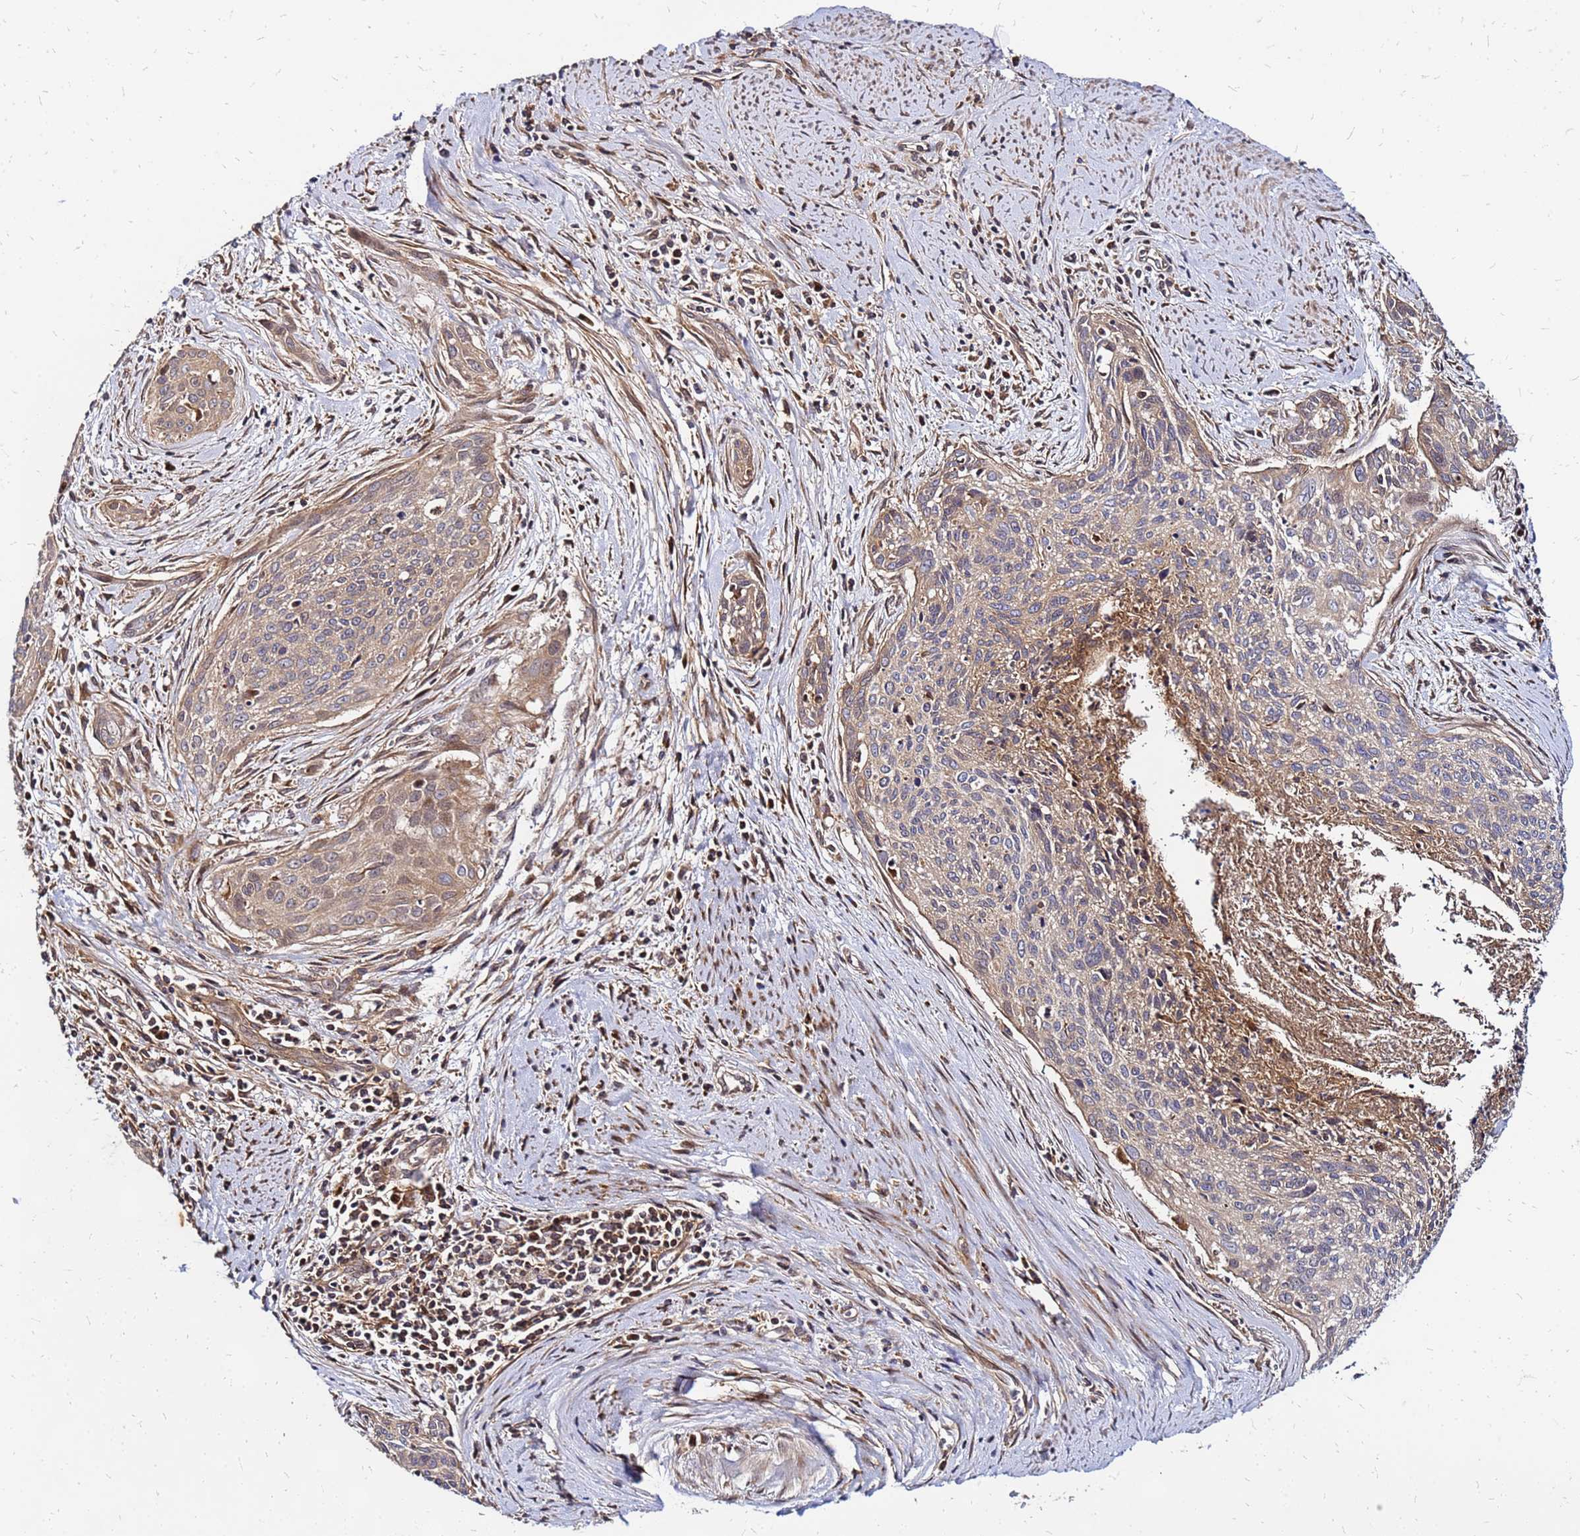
{"staining": {"intensity": "weak", "quantity": "25%-75%", "location": "cytoplasmic/membranous"}, "tissue": "cervical cancer", "cell_type": "Tumor cells", "image_type": "cancer", "snomed": [{"axis": "morphology", "description": "Squamous cell carcinoma, NOS"}, {"axis": "topography", "description": "Cervix"}], "caption": "Protein expression analysis of human squamous cell carcinoma (cervical) reveals weak cytoplasmic/membranous staining in about 25%-75% of tumor cells.", "gene": "CYBC1", "patient": {"sex": "female", "age": 55}}